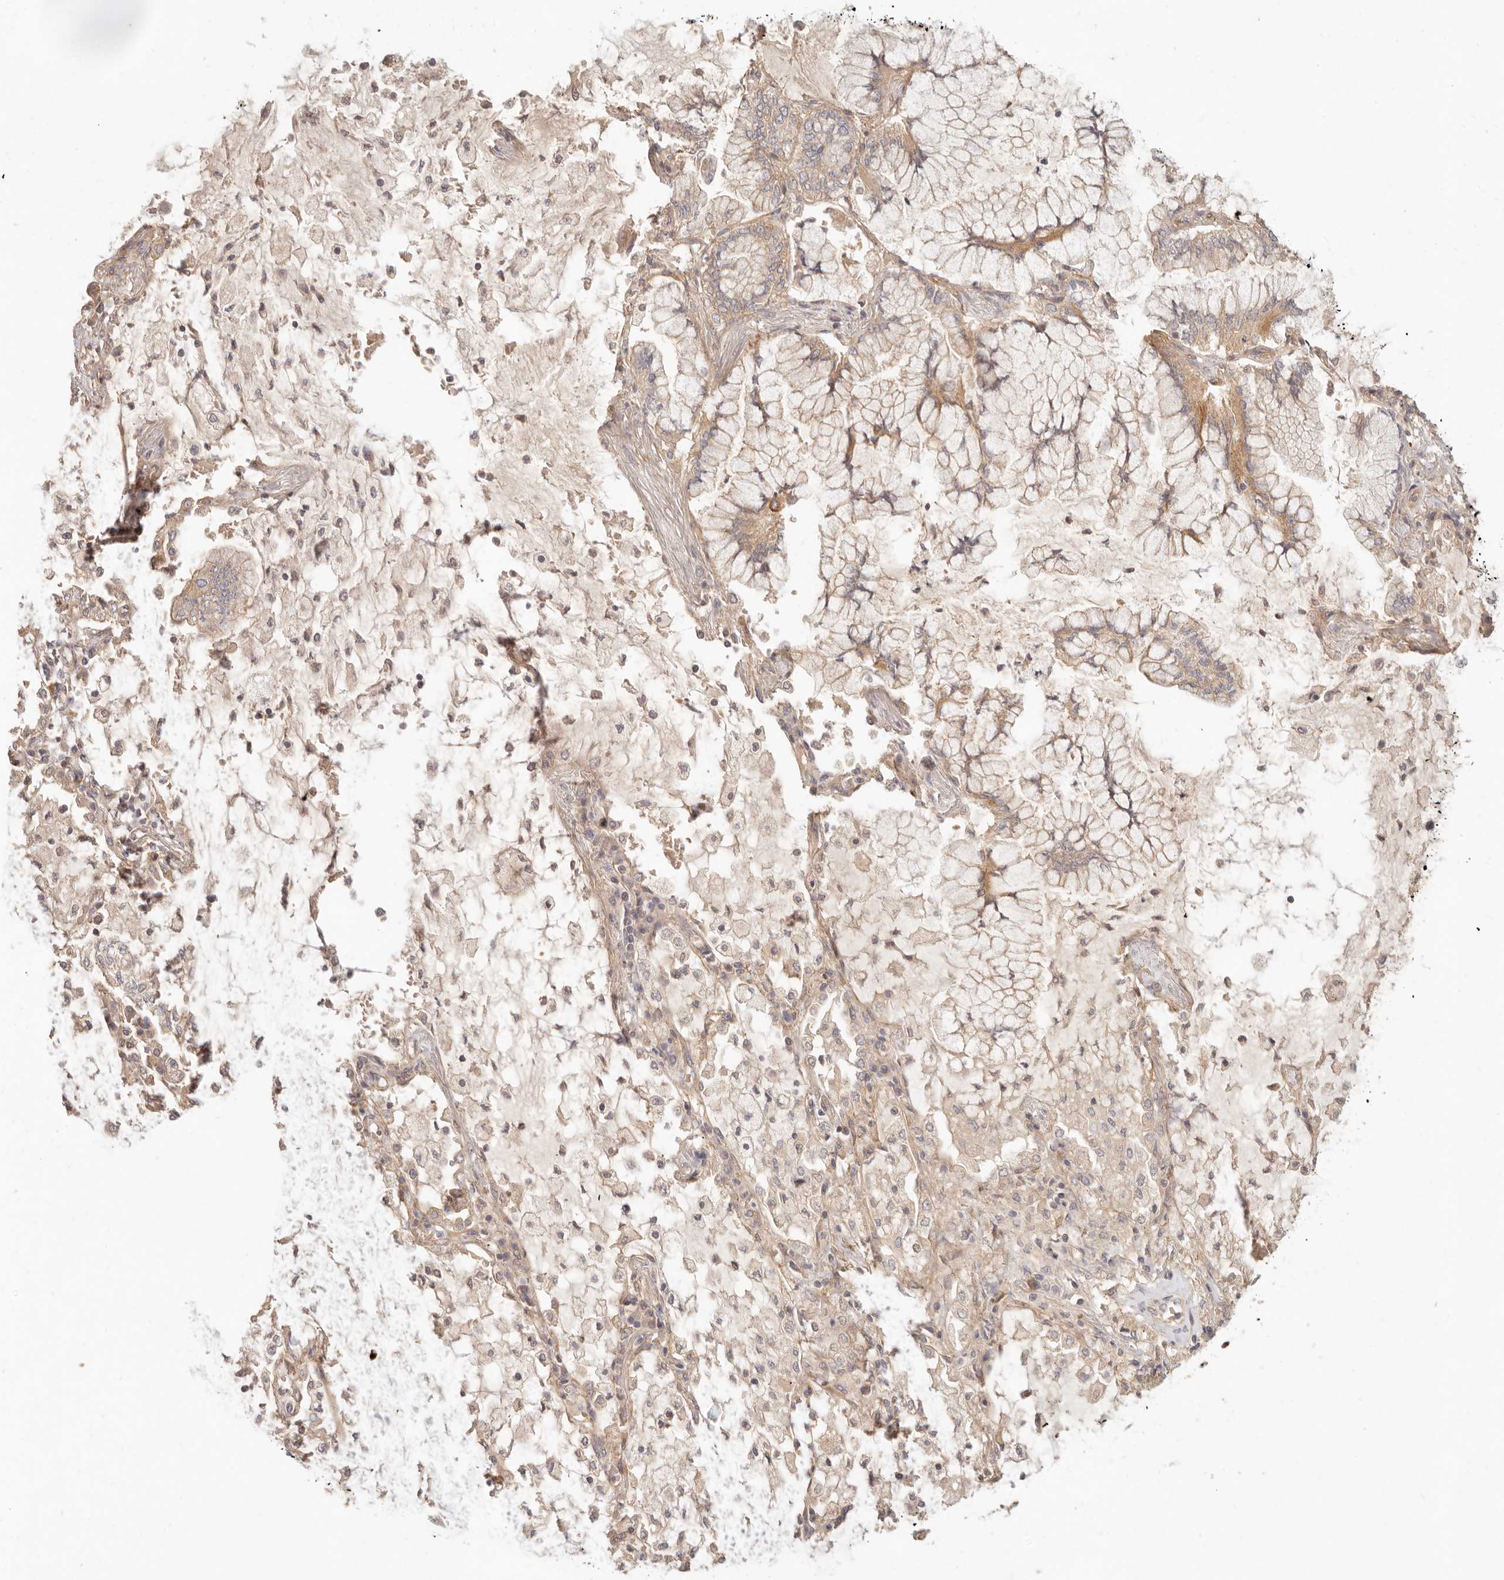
{"staining": {"intensity": "moderate", "quantity": ">75%", "location": "cytoplasmic/membranous"}, "tissue": "lung cancer", "cell_type": "Tumor cells", "image_type": "cancer", "snomed": [{"axis": "morphology", "description": "Adenocarcinoma, NOS"}, {"axis": "topography", "description": "Lung"}], "caption": "Moderate cytoplasmic/membranous staining for a protein is appreciated in about >75% of tumor cells of lung adenocarcinoma using immunohistochemistry.", "gene": "PPP1R3B", "patient": {"sex": "female", "age": 70}}